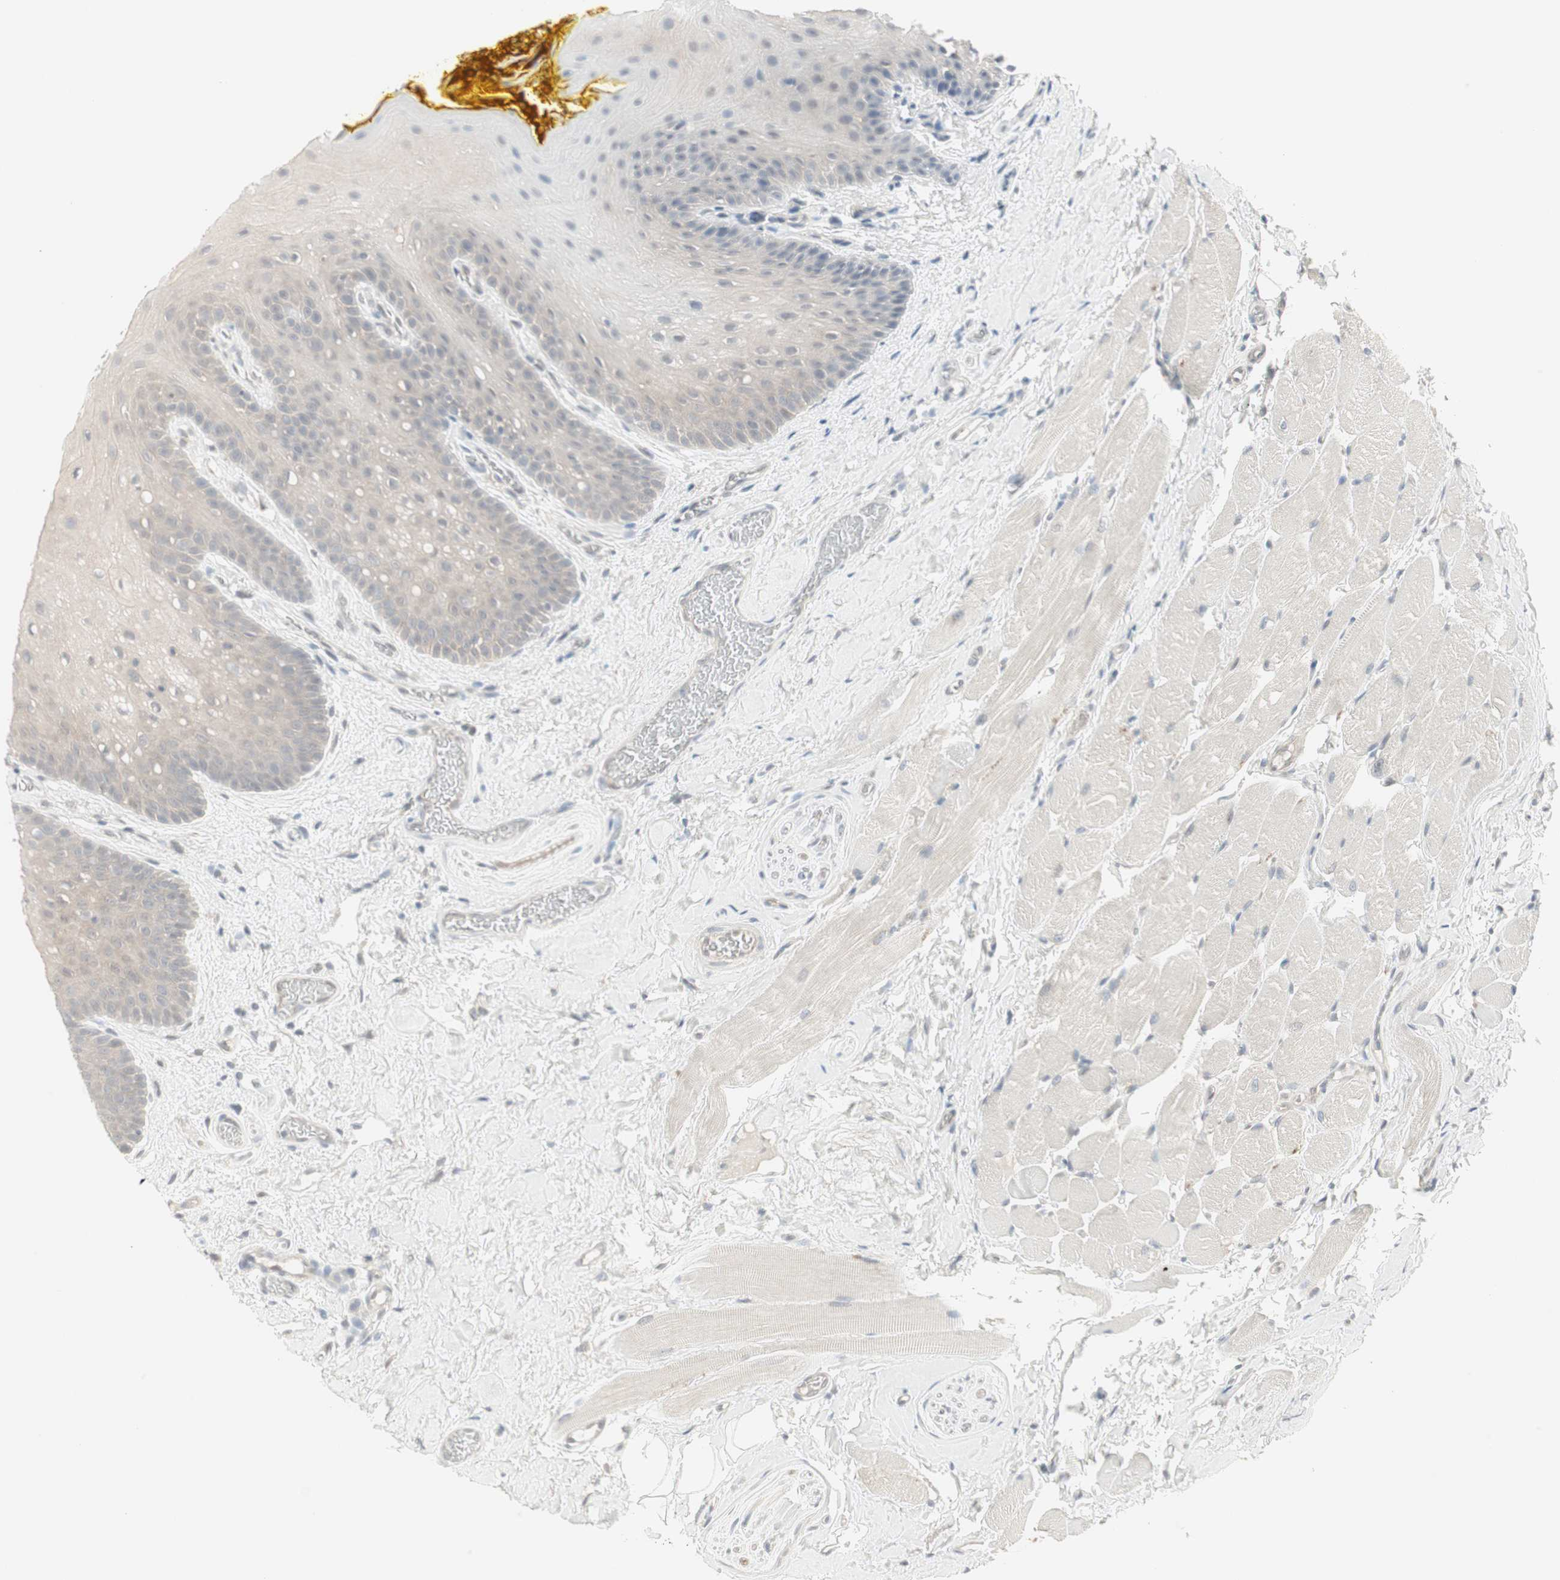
{"staining": {"intensity": "negative", "quantity": "none", "location": "none"}, "tissue": "oral mucosa", "cell_type": "Squamous epithelial cells", "image_type": "normal", "snomed": [{"axis": "morphology", "description": "Normal tissue, NOS"}, {"axis": "topography", "description": "Oral tissue"}], "caption": "Immunohistochemistry micrograph of normal oral mucosa stained for a protein (brown), which exhibits no positivity in squamous epithelial cells. (Immunohistochemistry, brightfield microscopy, high magnification).", "gene": "PTPA", "patient": {"sex": "male", "age": 54}}